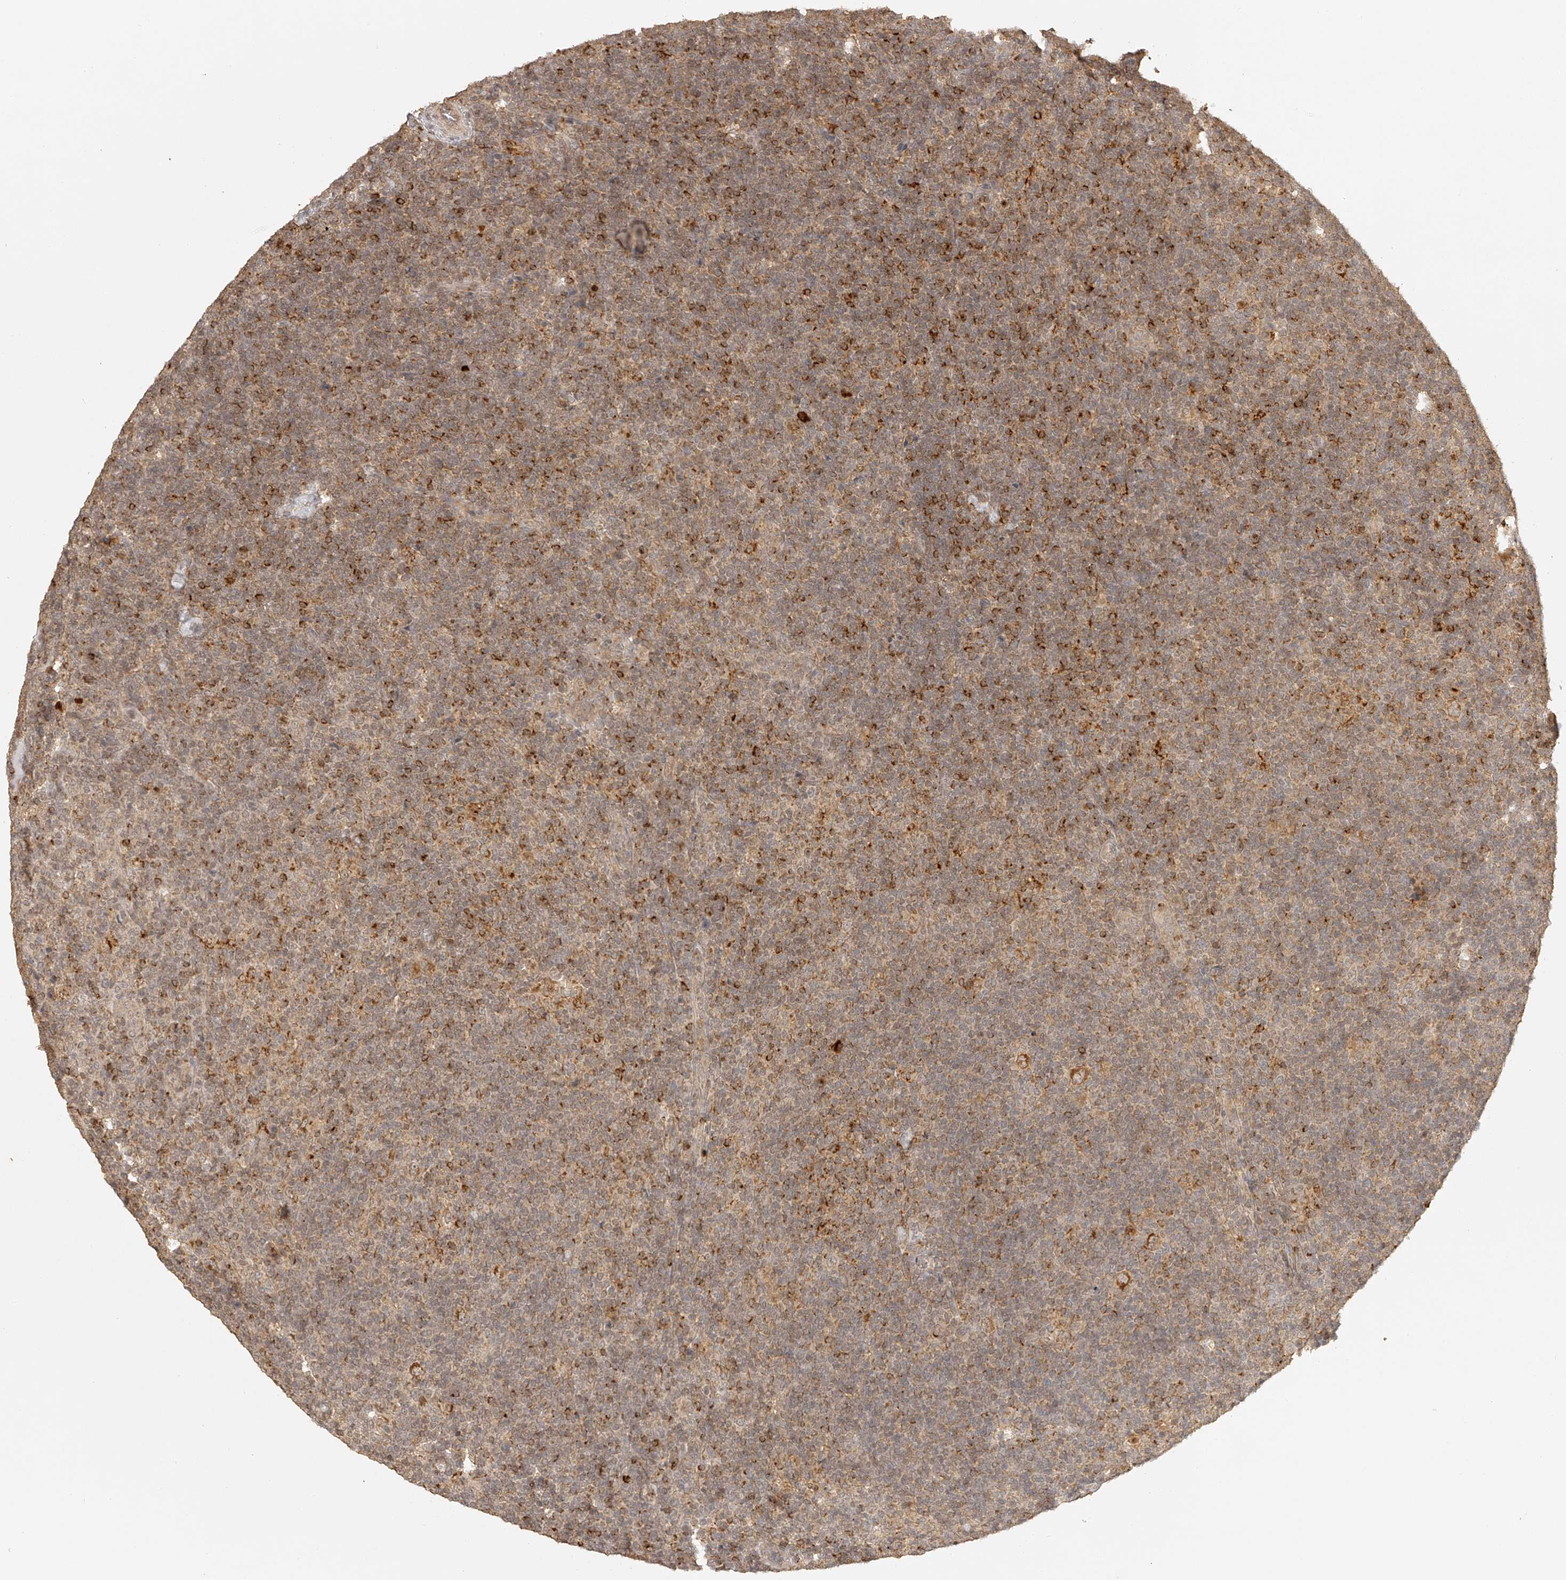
{"staining": {"intensity": "moderate", "quantity": ">75%", "location": "cytoplasmic/membranous"}, "tissue": "lymphoma", "cell_type": "Tumor cells", "image_type": "cancer", "snomed": [{"axis": "morphology", "description": "Hodgkin's disease, NOS"}, {"axis": "topography", "description": "Lymph node"}], "caption": "The histopathology image displays immunohistochemical staining of lymphoma. There is moderate cytoplasmic/membranous expression is appreciated in about >75% of tumor cells.", "gene": "BCL2L11", "patient": {"sex": "female", "age": 57}}